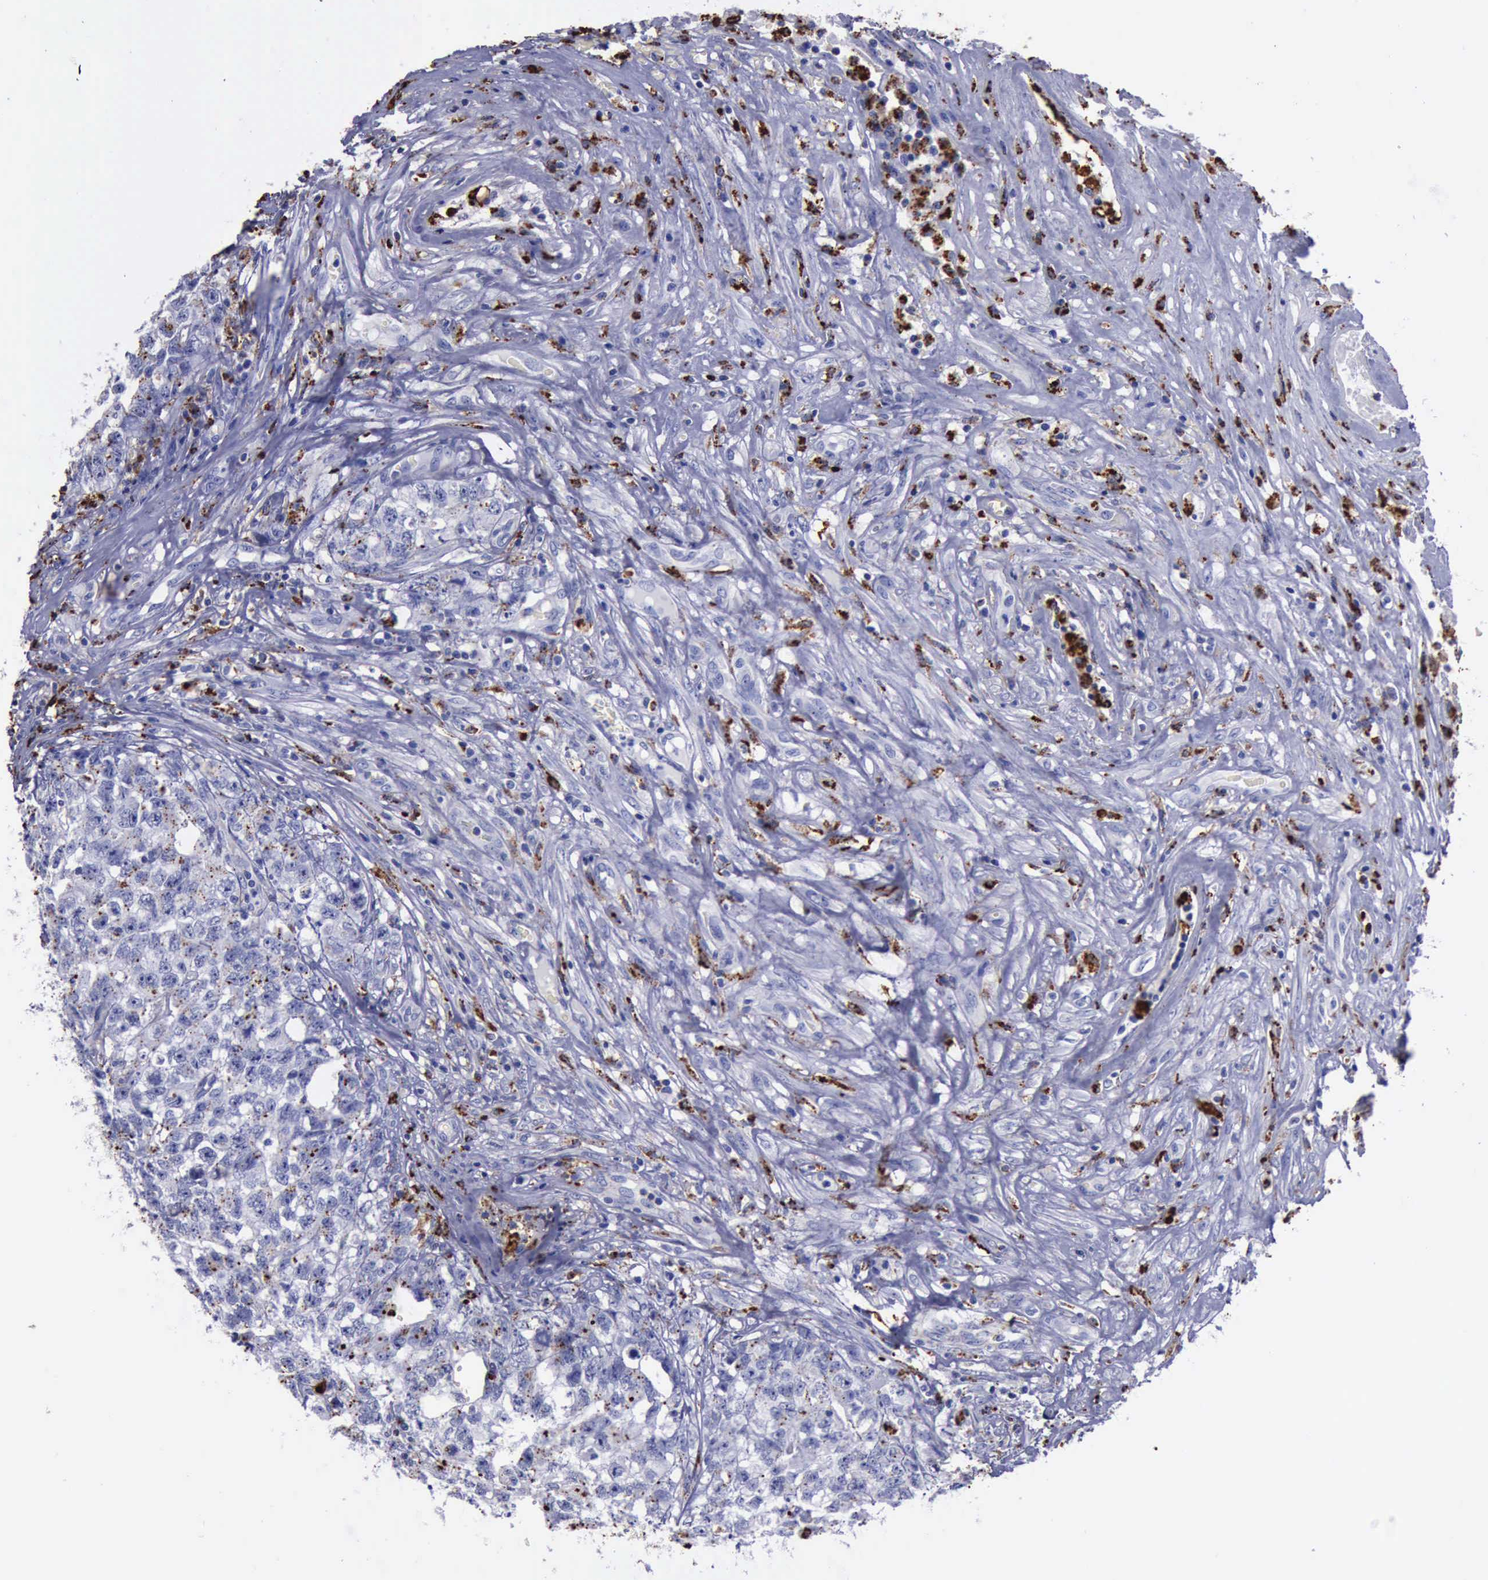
{"staining": {"intensity": "weak", "quantity": "<25%", "location": "cytoplasmic/membranous"}, "tissue": "testis cancer", "cell_type": "Tumor cells", "image_type": "cancer", "snomed": [{"axis": "morphology", "description": "Carcinoma, Embryonal, NOS"}, {"axis": "topography", "description": "Testis"}], "caption": "IHC photomicrograph of neoplastic tissue: human testis cancer stained with DAB exhibits no significant protein positivity in tumor cells.", "gene": "CTSD", "patient": {"sex": "male", "age": 31}}